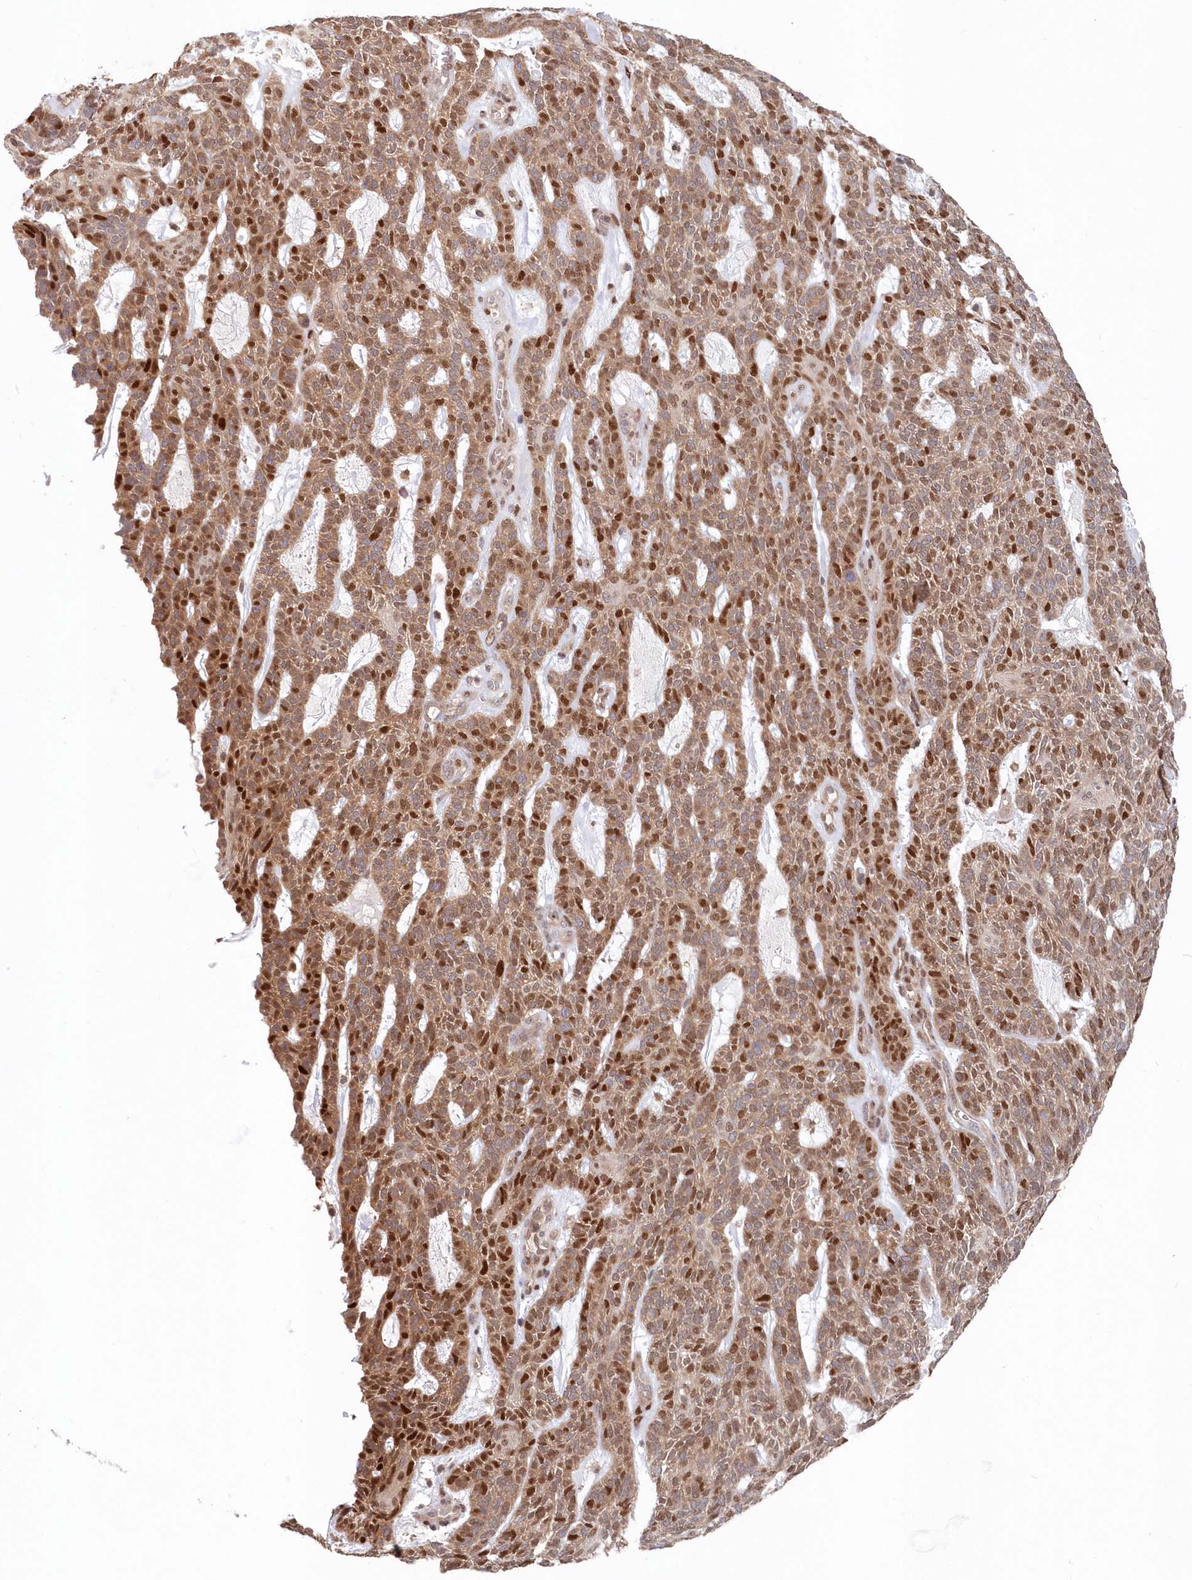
{"staining": {"intensity": "moderate", "quantity": "25%-75%", "location": "cytoplasmic/membranous,nuclear"}, "tissue": "skin cancer", "cell_type": "Tumor cells", "image_type": "cancer", "snomed": [{"axis": "morphology", "description": "Squamous cell carcinoma, NOS"}, {"axis": "topography", "description": "Skin"}], "caption": "Skin cancer (squamous cell carcinoma) stained with DAB IHC demonstrates medium levels of moderate cytoplasmic/membranous and nuclear positivity in about 25%-75% of tumor cells. (Brightfield microscopy of DAB IHC at high magnification).", "gene": "ABHD14B", "patient": {"sex": "female", "age": 90}}